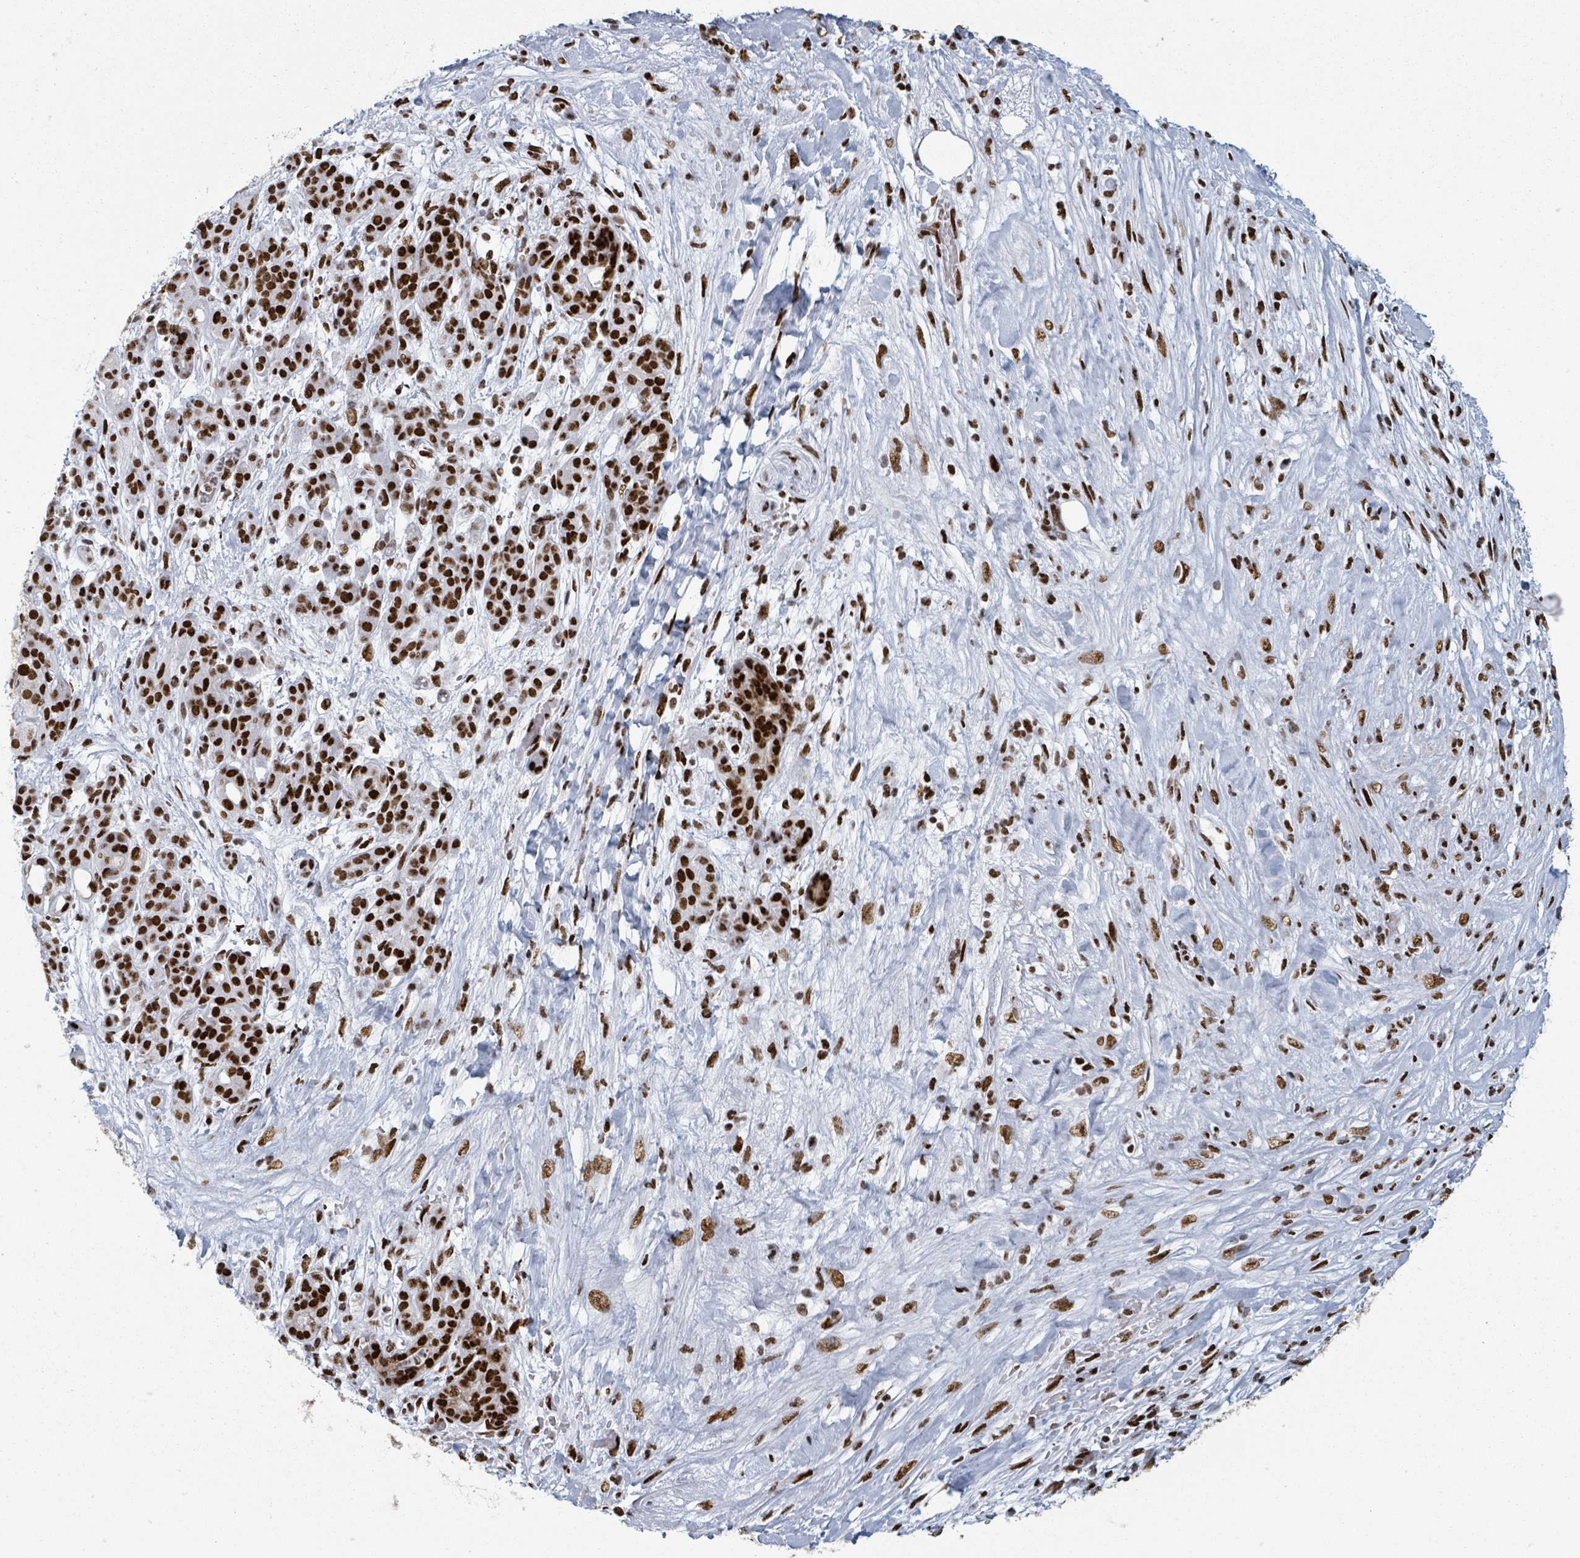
{"staining": {"intensity": "strong", "quantity": ">75%", "location": "nuclear"}, "tissue": "pancreatic cancer", "cell_type": "Tumor cells", "image_type": "cancer", "snomed": [{"axis": "morphology", "description": "Adenocarcinoma, NOS"}, {"axis": "topography", "description": "Pancreas"}], "caption": "Pancreatic cancer (adenocarcinoma) stained with a protein marker displays strong staining in tumor cells.", "gene": "DHX16", "patient": {"sex": "male", "age": 44}}